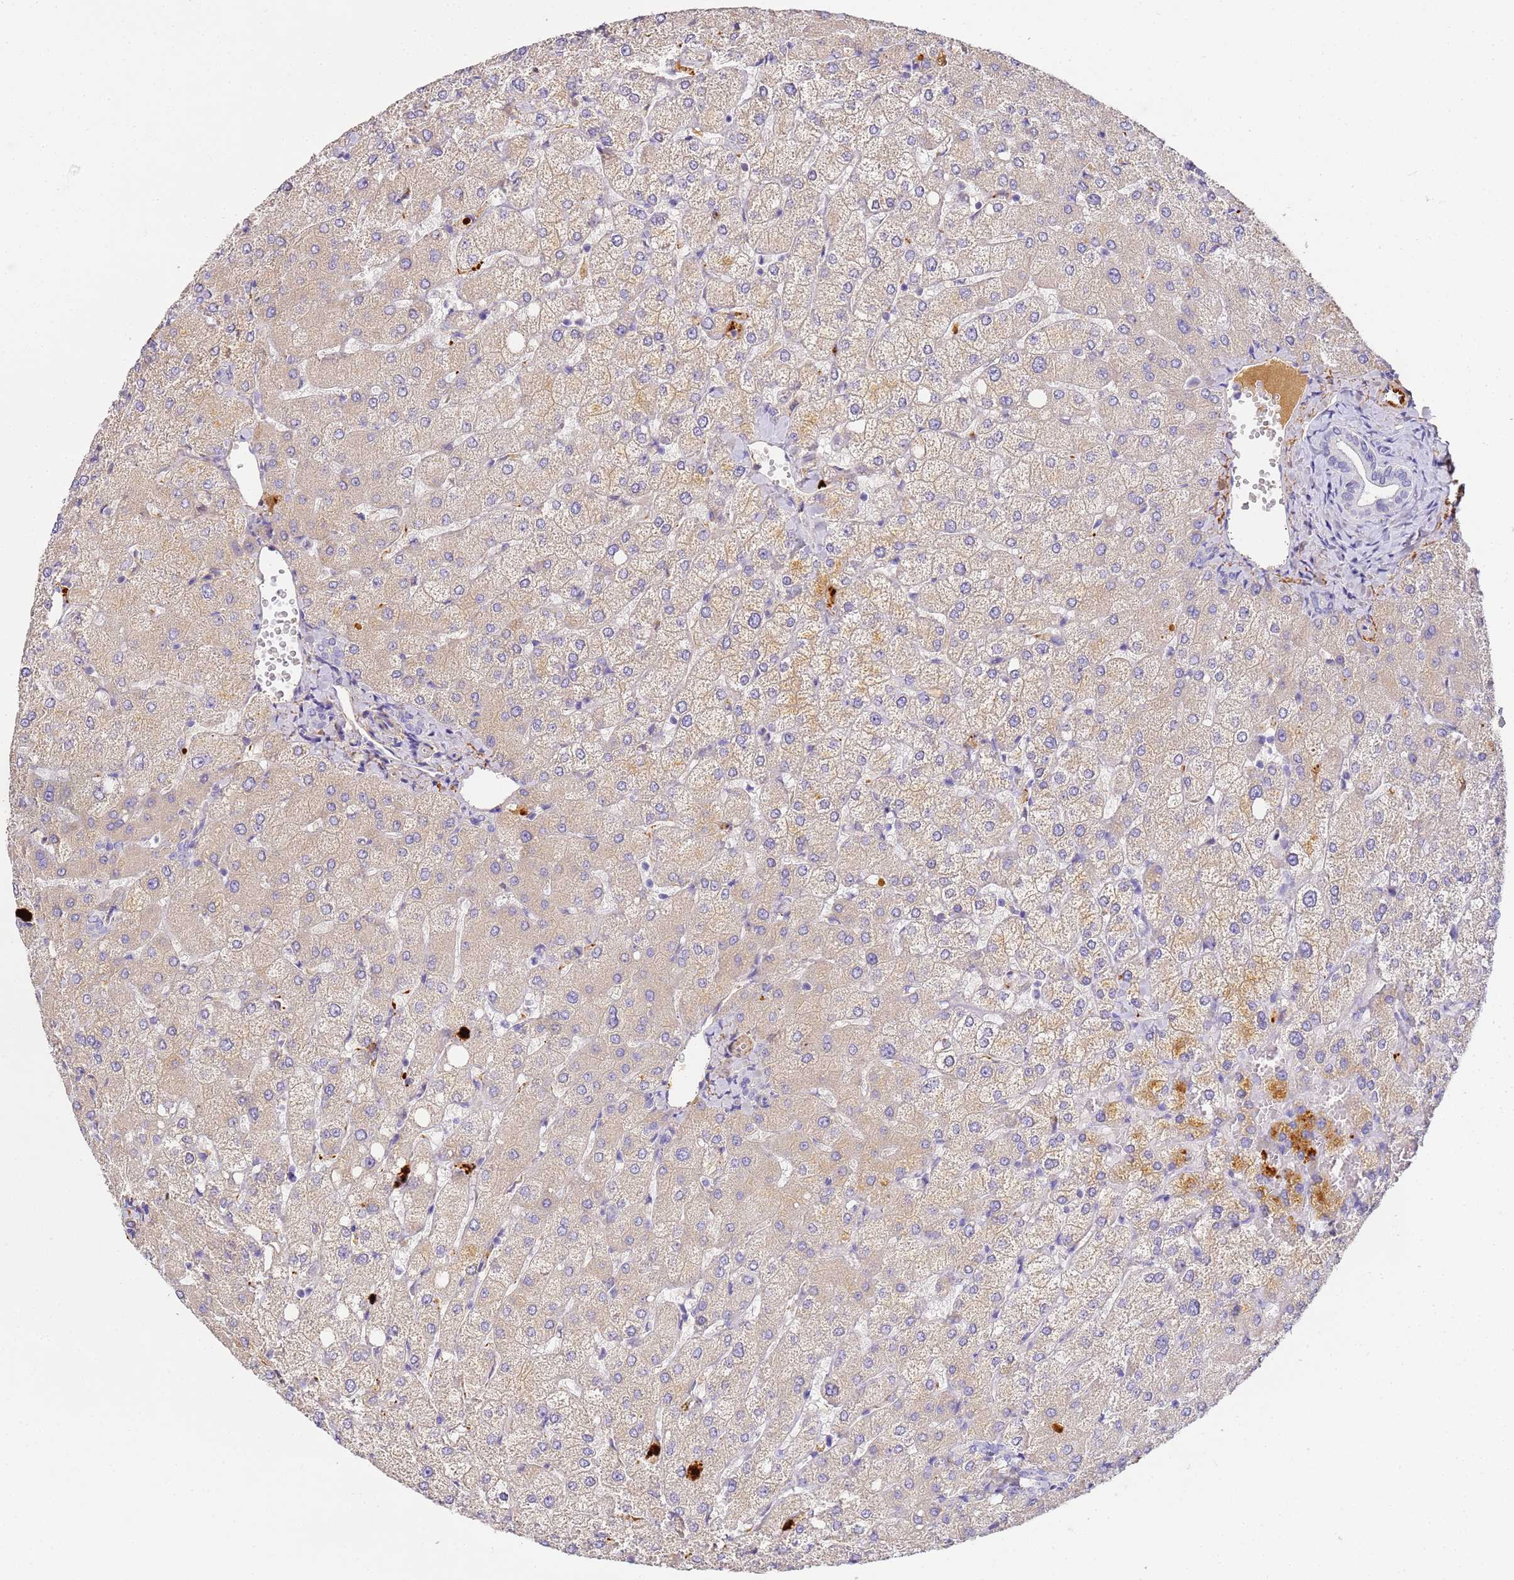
{"staining": {"intensity": "negative", "quantity": "none", "location": "none"}, "tissue": "liver", "cell_type": "Cholangiocytes", "image_type": "normal", "snomed": [{"axis": "morphology", "description": "Normal tissue, NOS"}, {"axis": "topography", "description": "Liver"}], "caption": "IHC photomicrograph of benign liver: human liver stained with DAB (3,3'-diaminobenzidine) shows no significant protein positivity in cholangiocytes.", "gene": "CFHR1", "patient": {"sex": "female", "age": 54}}